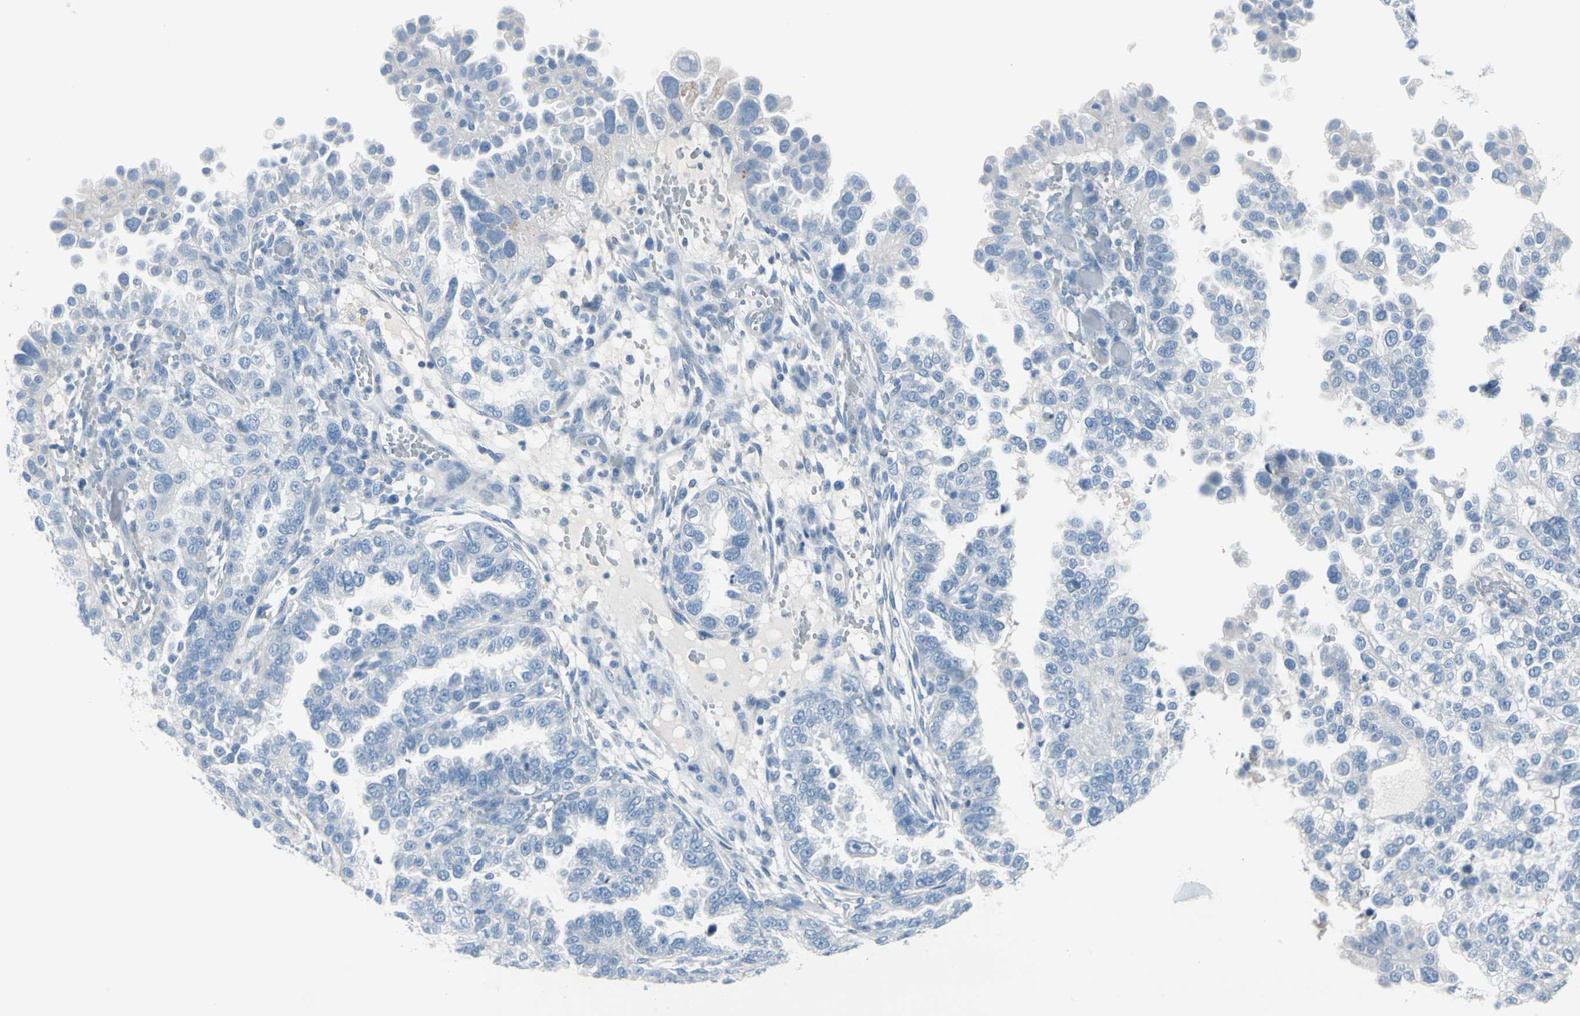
{"staining": {"intensity": "negative", "quantity": "none", "location": "none"}, "tissue": "endometrial cancer", "cell_type": "Tumor cells", "image_type": "cancer", "snomed": [{"axis": "morphology", "description": "Adenocarcinoma, NOS"}, {"axis": "topography", "description": "Endometrium"}], "caption": "Micrograph shows no significant protein expression in tumor cells of adenocarcinoma (endometrial).", "gene": "TPO", "patient": {"sex": "female", "age": 85}}